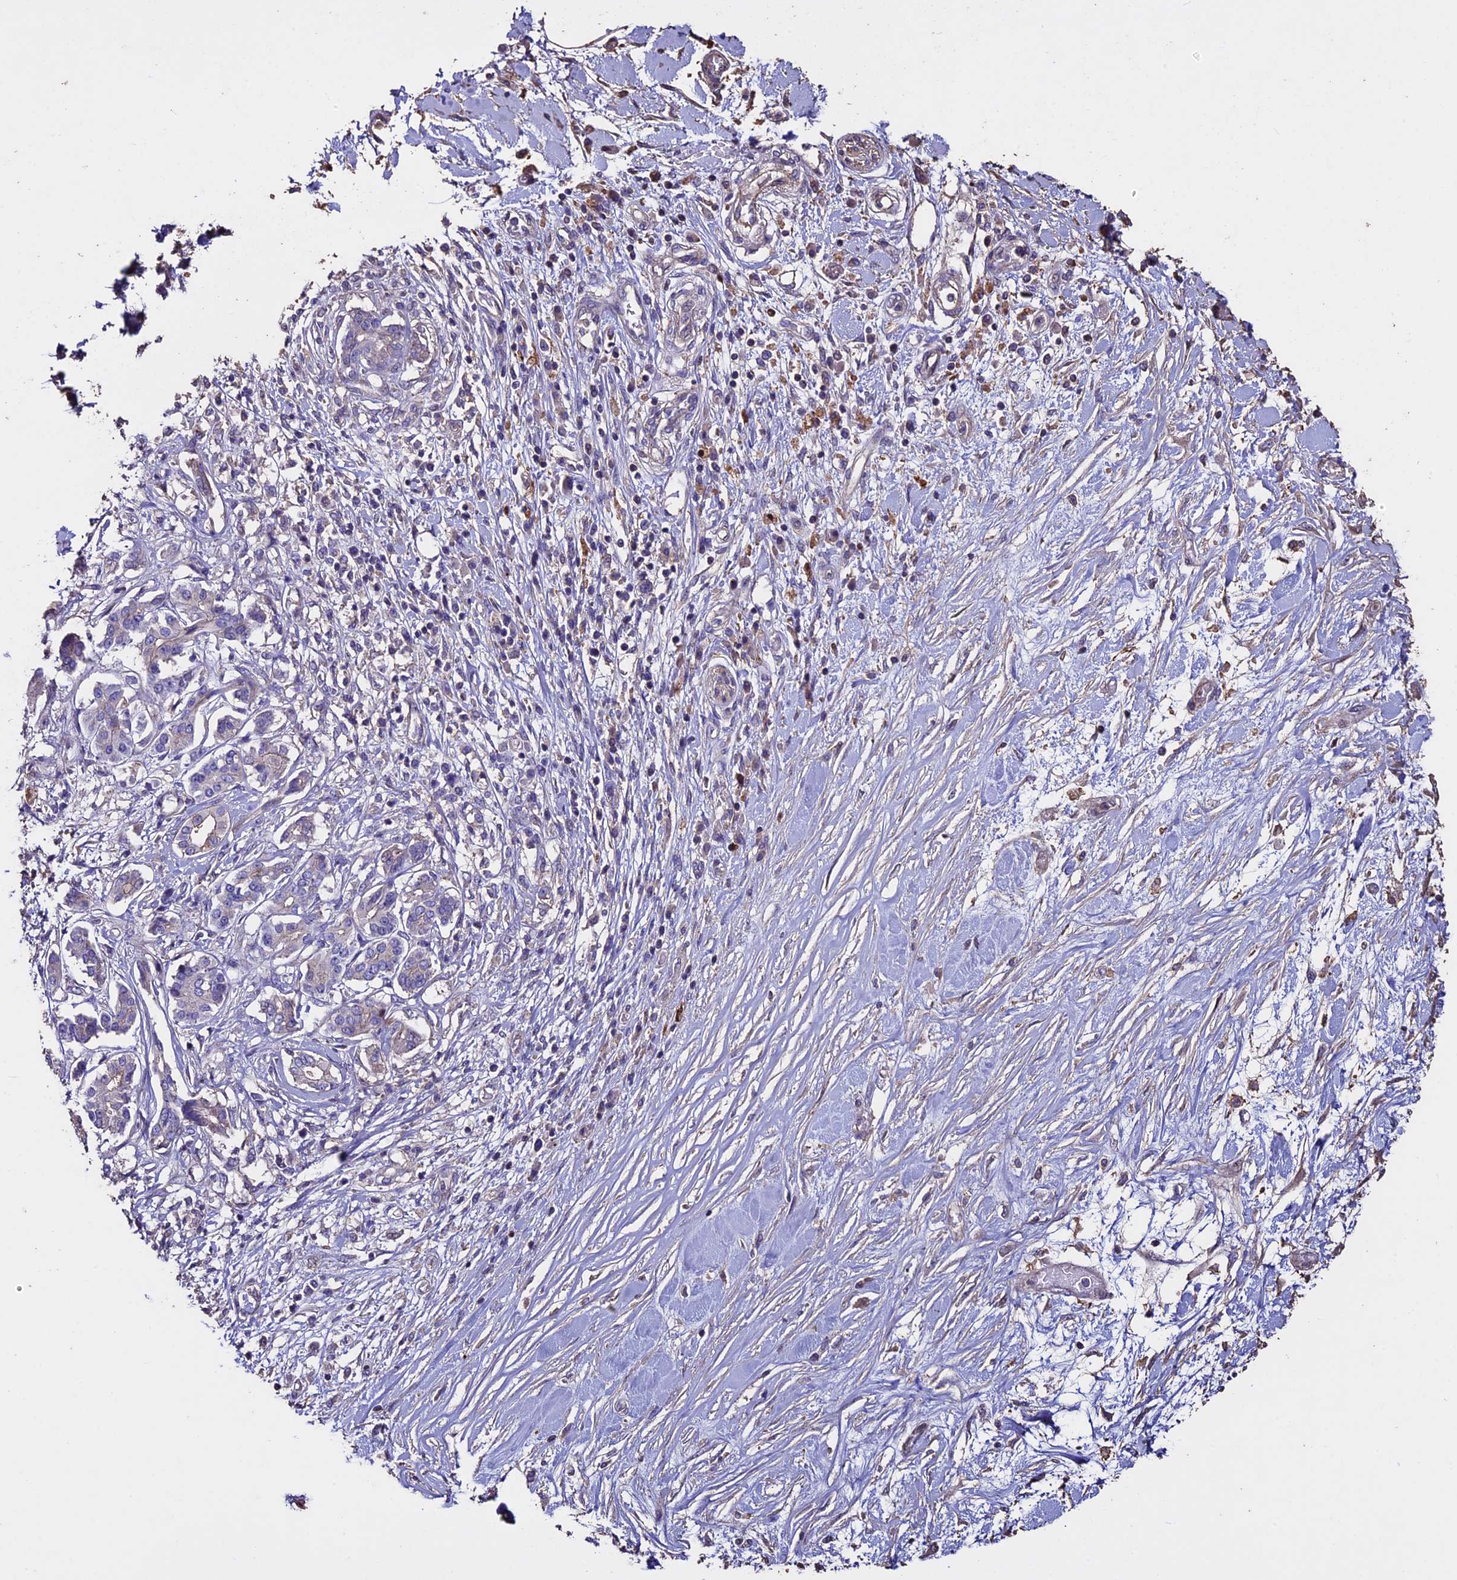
{"staining": {"intensity": "weak", "quantity": "<25%", "location": "cytoplasmic/membranous"}, "tissue": "pancreatic cancer", "cell_type": "Tumor cells", "image_type": "cancer", "snomed": [{"axis": "morphology", "description": "Inflammation, NOS"}, {"axis": "morphology", "description": "Adenocarcinoma, NOS"}, {"axis": "topography", "description": "Pancreas"}], "caption": "High magnification brightfield microscopy of pancreatic cancer (adenocarcinoma) stained with DAB (brown) and counterstained with hematoxylin (blue): tumor cells show no significant staining.", "gene": "USB1", "patient": {"sex": "female", "age": 56}}